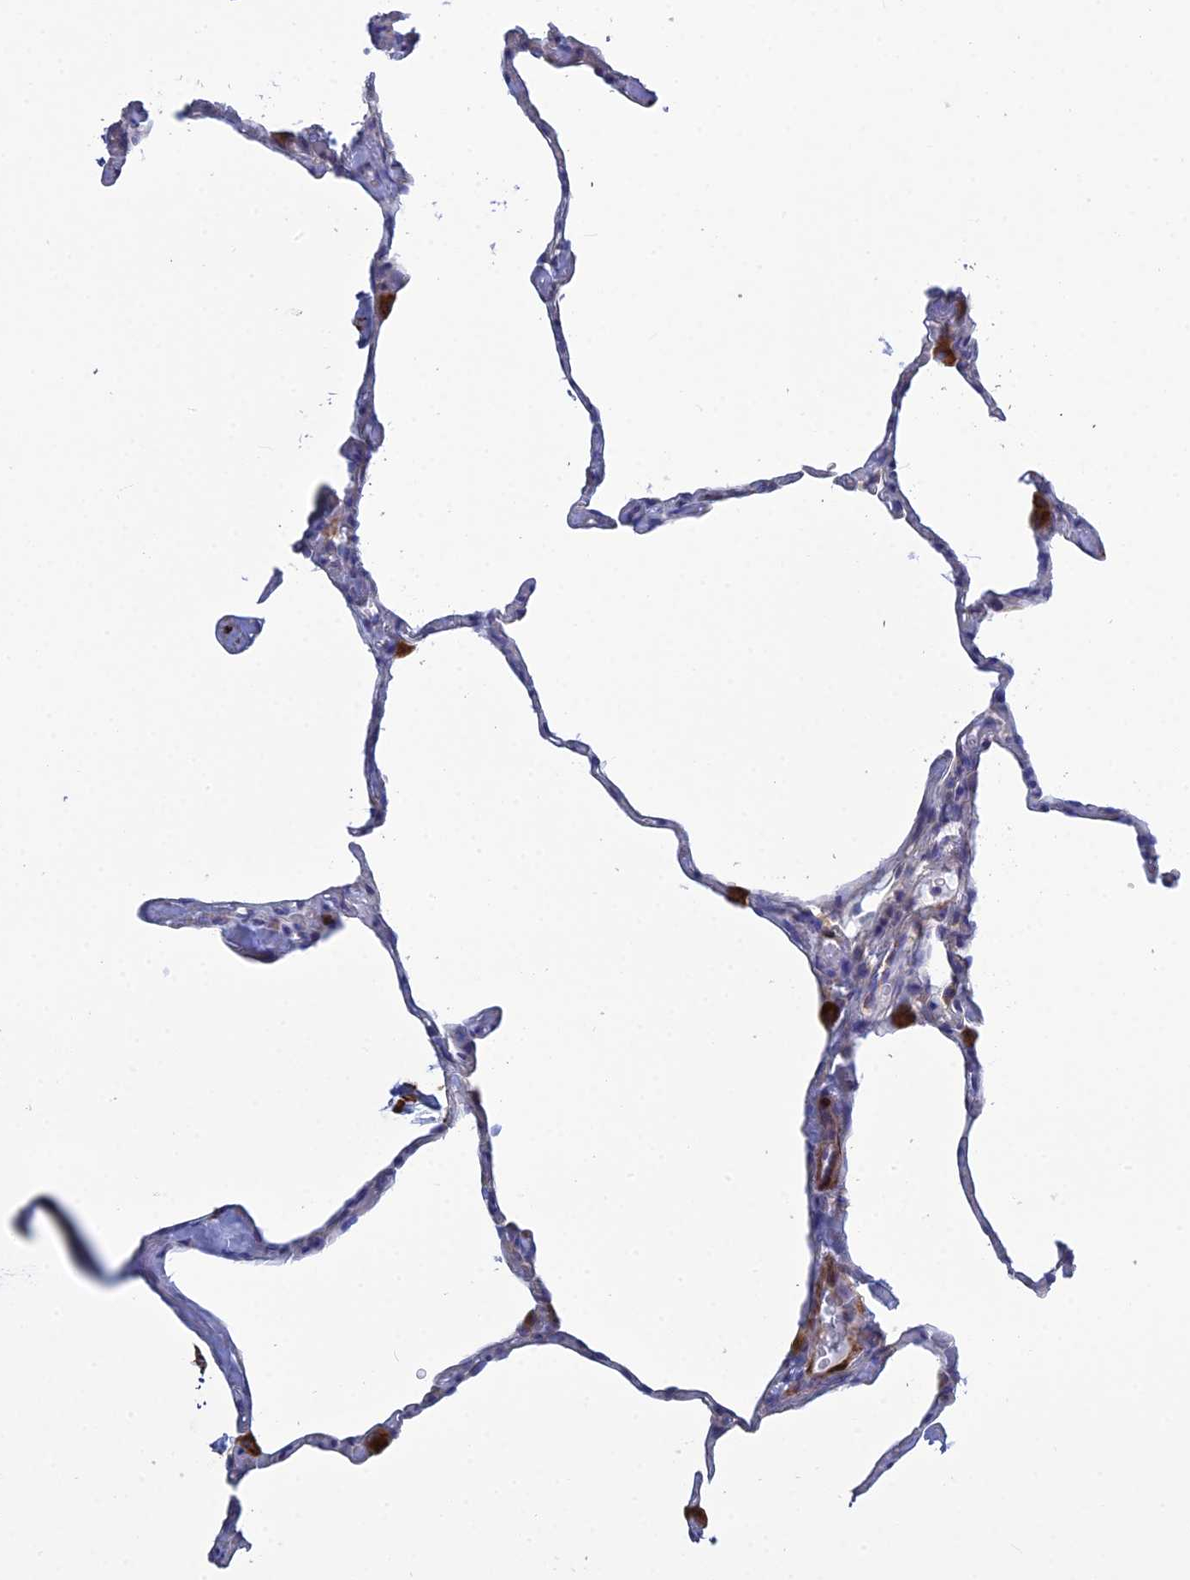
{"staining": {"intensity": "strong", "quantity": "<25%", "location": "cytoplasmic/membranous"}, "tissue": "lung", "cell_type": "Alveolar cells", "image_type": "normal", "snomed": [{"axis": "morphology", "description": "Normal tissue, NOS"}, {"axis": "topography", "description": "Lung"}], "caption": "The photomicrograph exhibits staining of unremarkable lung, revealing strong cytoplasmic/membranous protein positivity (brown color) within alveolar cells.", "gene": "PCDHA8", "patient": {"sex": "male", "age": 65}}